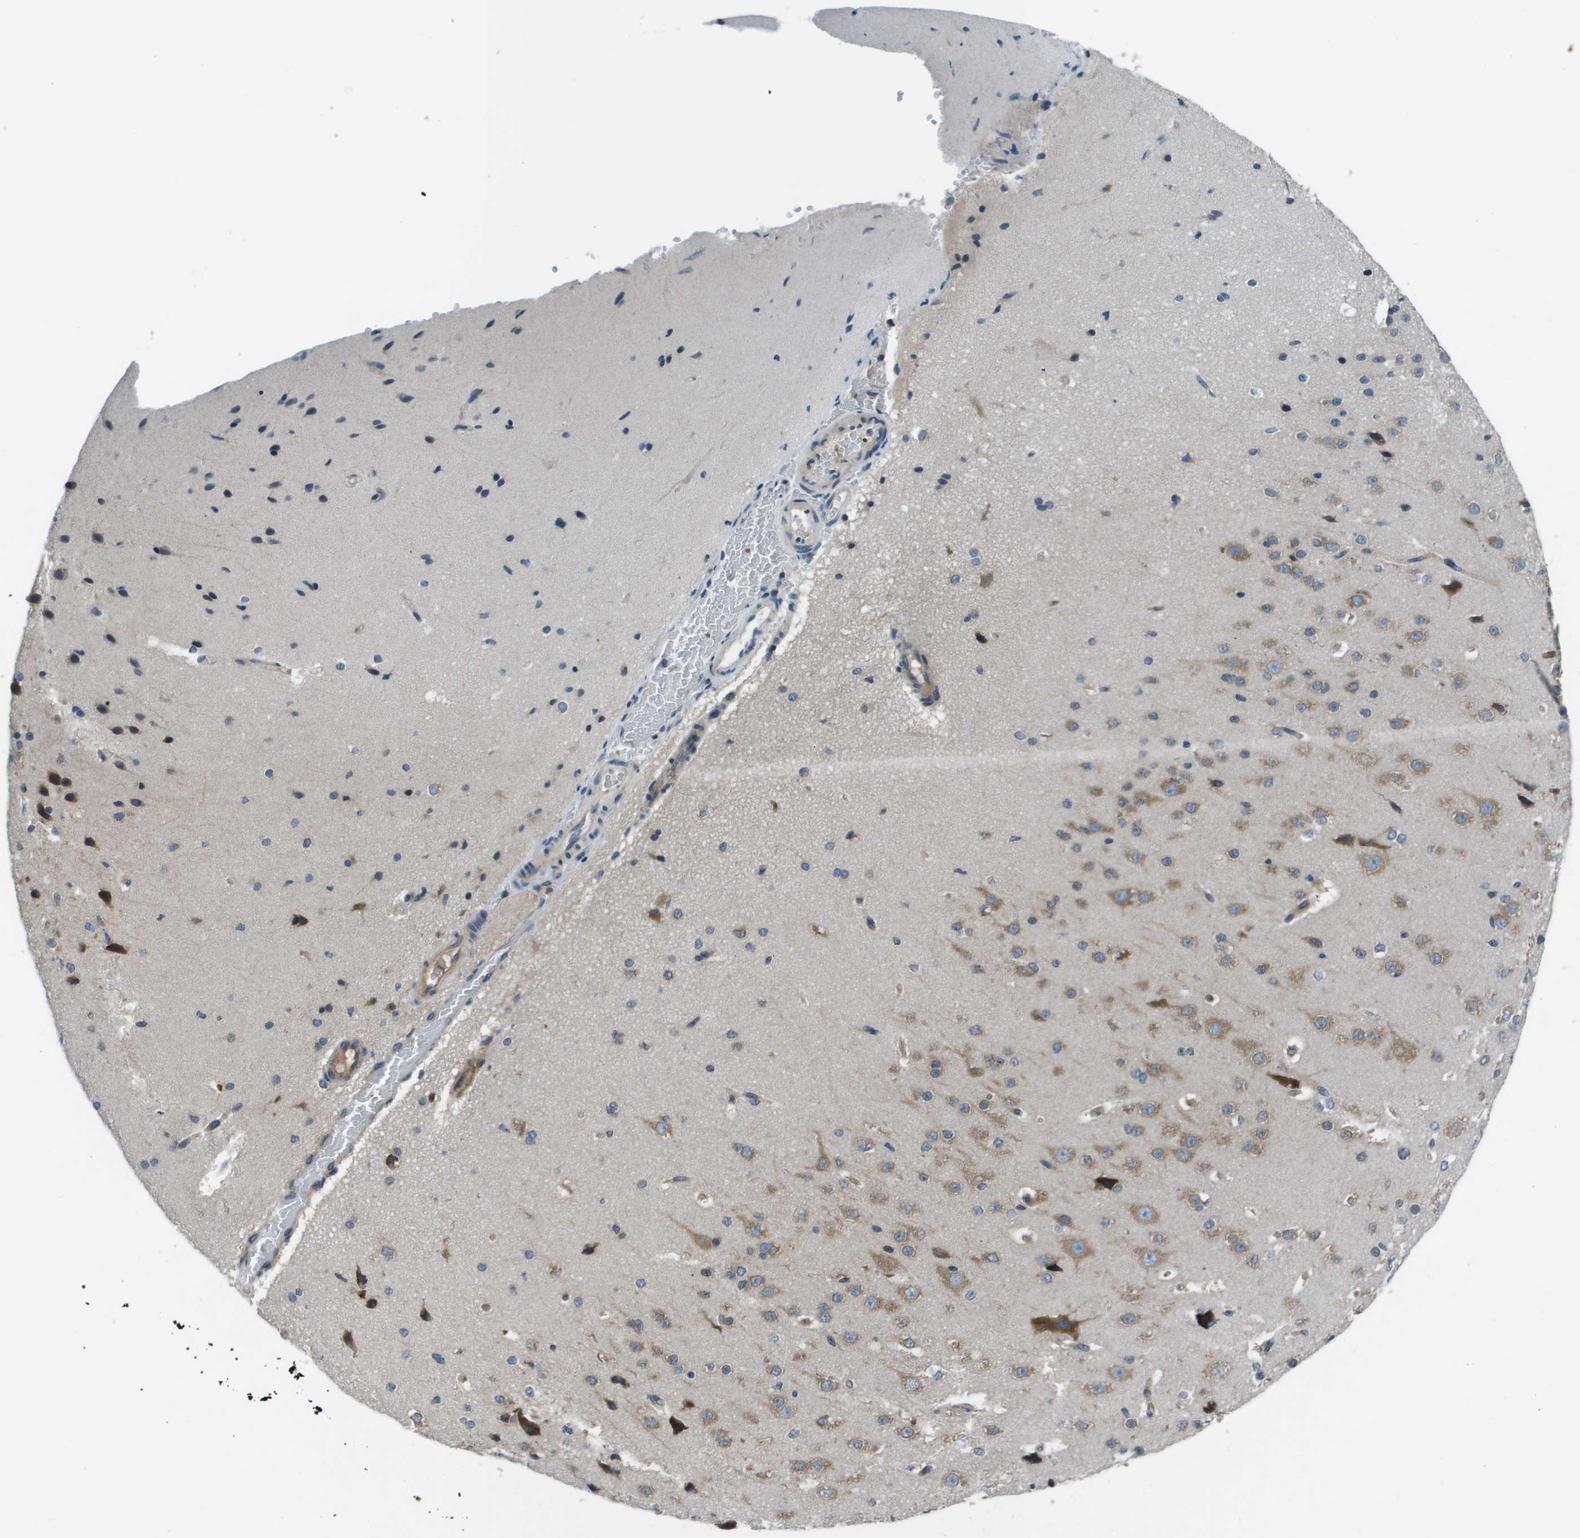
{"staining": {"intensity": "negative", "quantity": "none", "location": "none"}, "tissue": "cerebral cortex", "cell_type": "Endothelial cells", "image_type": "normal", "snomed": [{"axis": "morphology", "description": "Normal tissue, NOS"}, {"axis": "morphology", "description": "Developmental malformation"}, {"axis": "topography", "description": "Cerebral cortex"}], "caption": "Endothelial cells show no significant protein expression in benign cerebral cortex.", "gene": "EIF3B", "patient": {"sex": "female", "age": 30}}